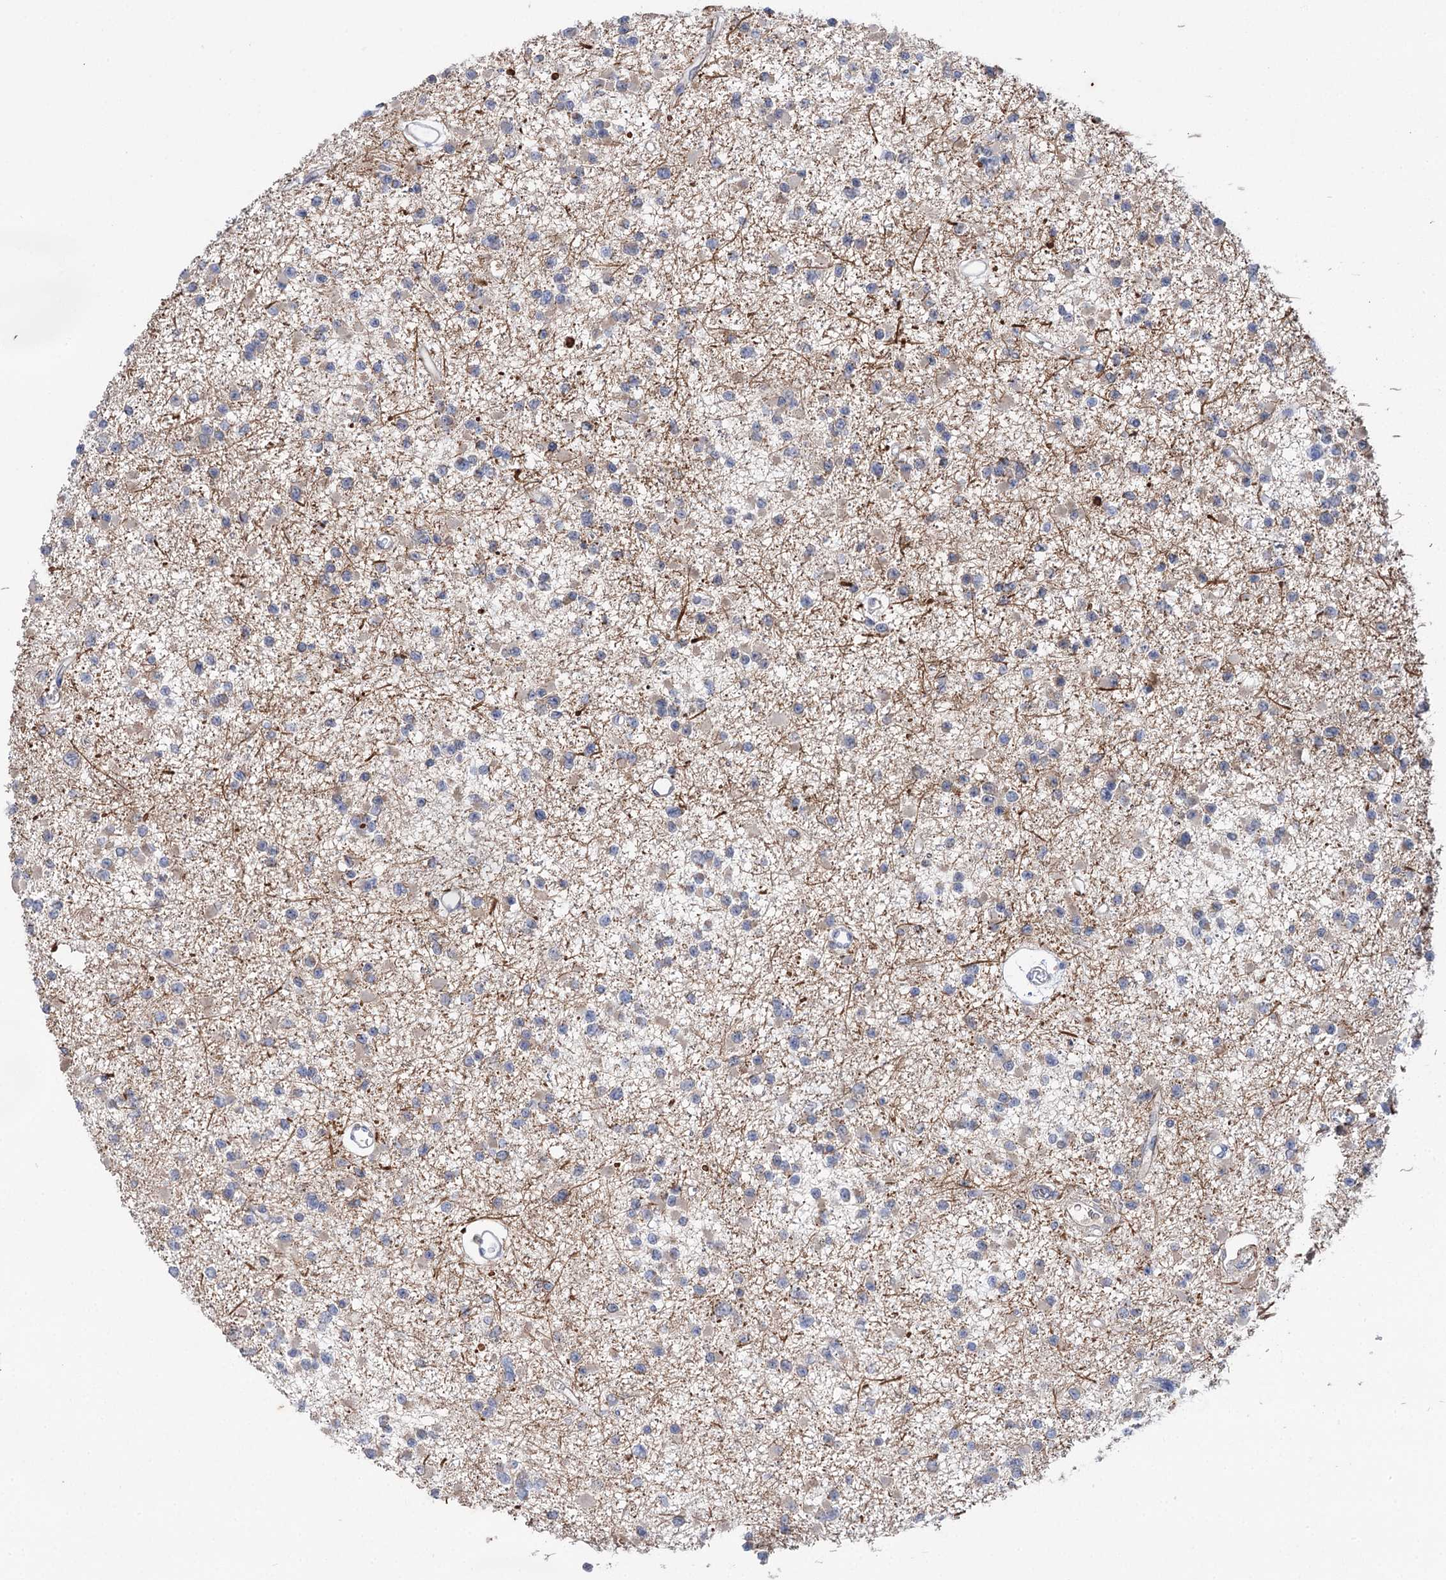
{"staining": {"intensity": "weak", "quantity": "<25%", "location": "cytoplasmic/membranous"}, "tissue": "glioma", "cell_type": "Tumor cells", "image_type": "cancer", "snomed": [{"axis": "morphology", "description": "Glioma, malignant, Low grade"}, {"axis": "topography", "description": "Brain"}], "caption": "Malignant glioma (low-grade) was stained to show a protein in brown. There is no significant expression in tumor cells.", "gene": "CLPB", "patient": {"sex": "female", "age": 22}}